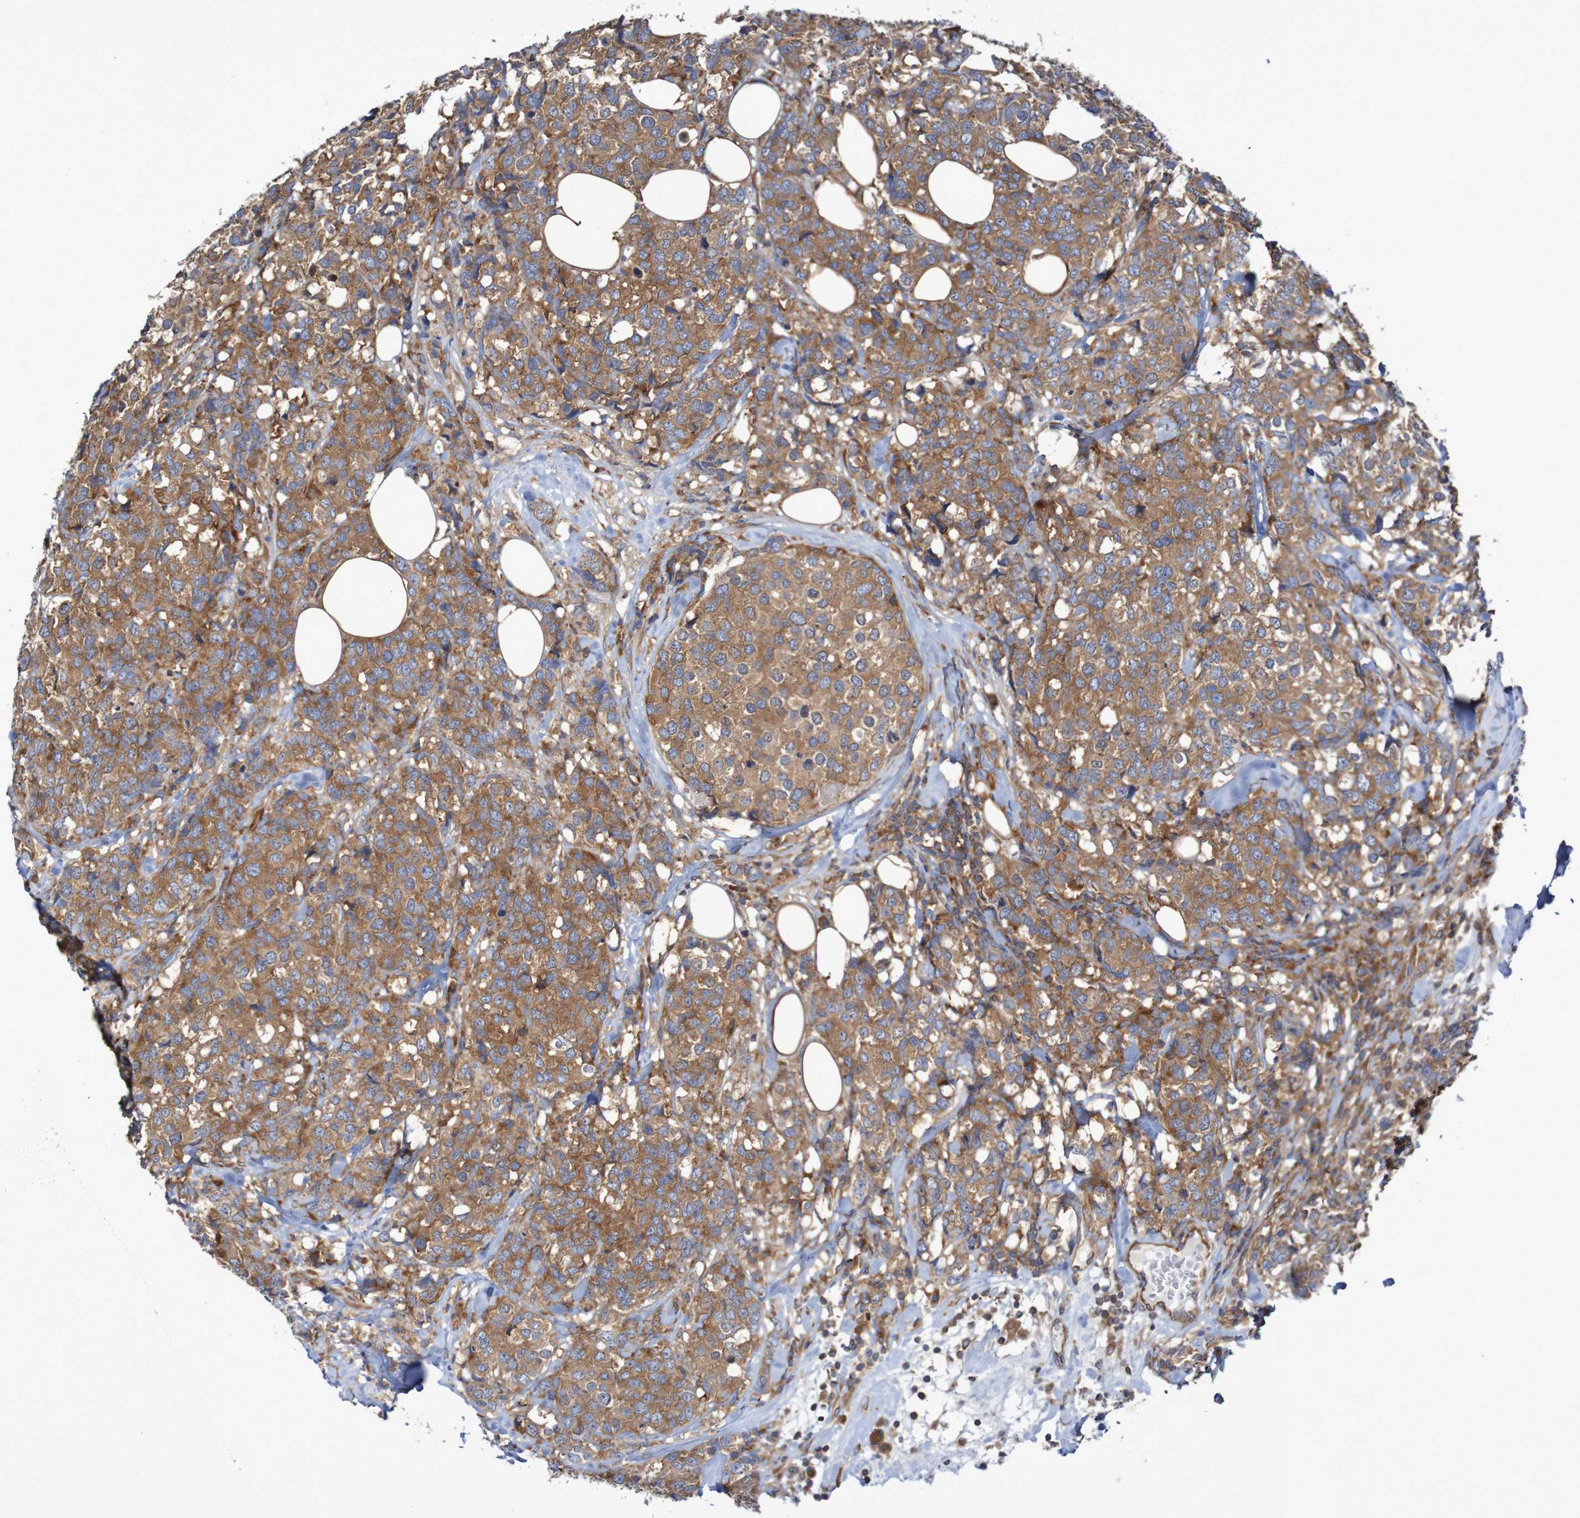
{"staining": {"intensity": "strong", "quantity": ">75%", "location": "cytoplasmic/membranous"}, "tissue": "breast cancer", "cell_type": "Tumor cells", "image_type": "cancer", "snomed": [{"axis": "morphology", "description": "Lobular carcinoma"}, {"axis": "topography", "description": "Breast"}], "caption": "A high-resolution image shows IHC staining of breast cancer (lobular carcinoma), which exhibits strong cytoplasmic/membranous positivity in approximately >75% of tumor cells. The protein of interest is stained brown, and the nuclei are stained in blue (DAB (3,3'-diaminobenzidine) IHC with brightfield microscopy, high magnification).", "gene": "LRRC47", "patient": {"sex": "female", "age": 59}}